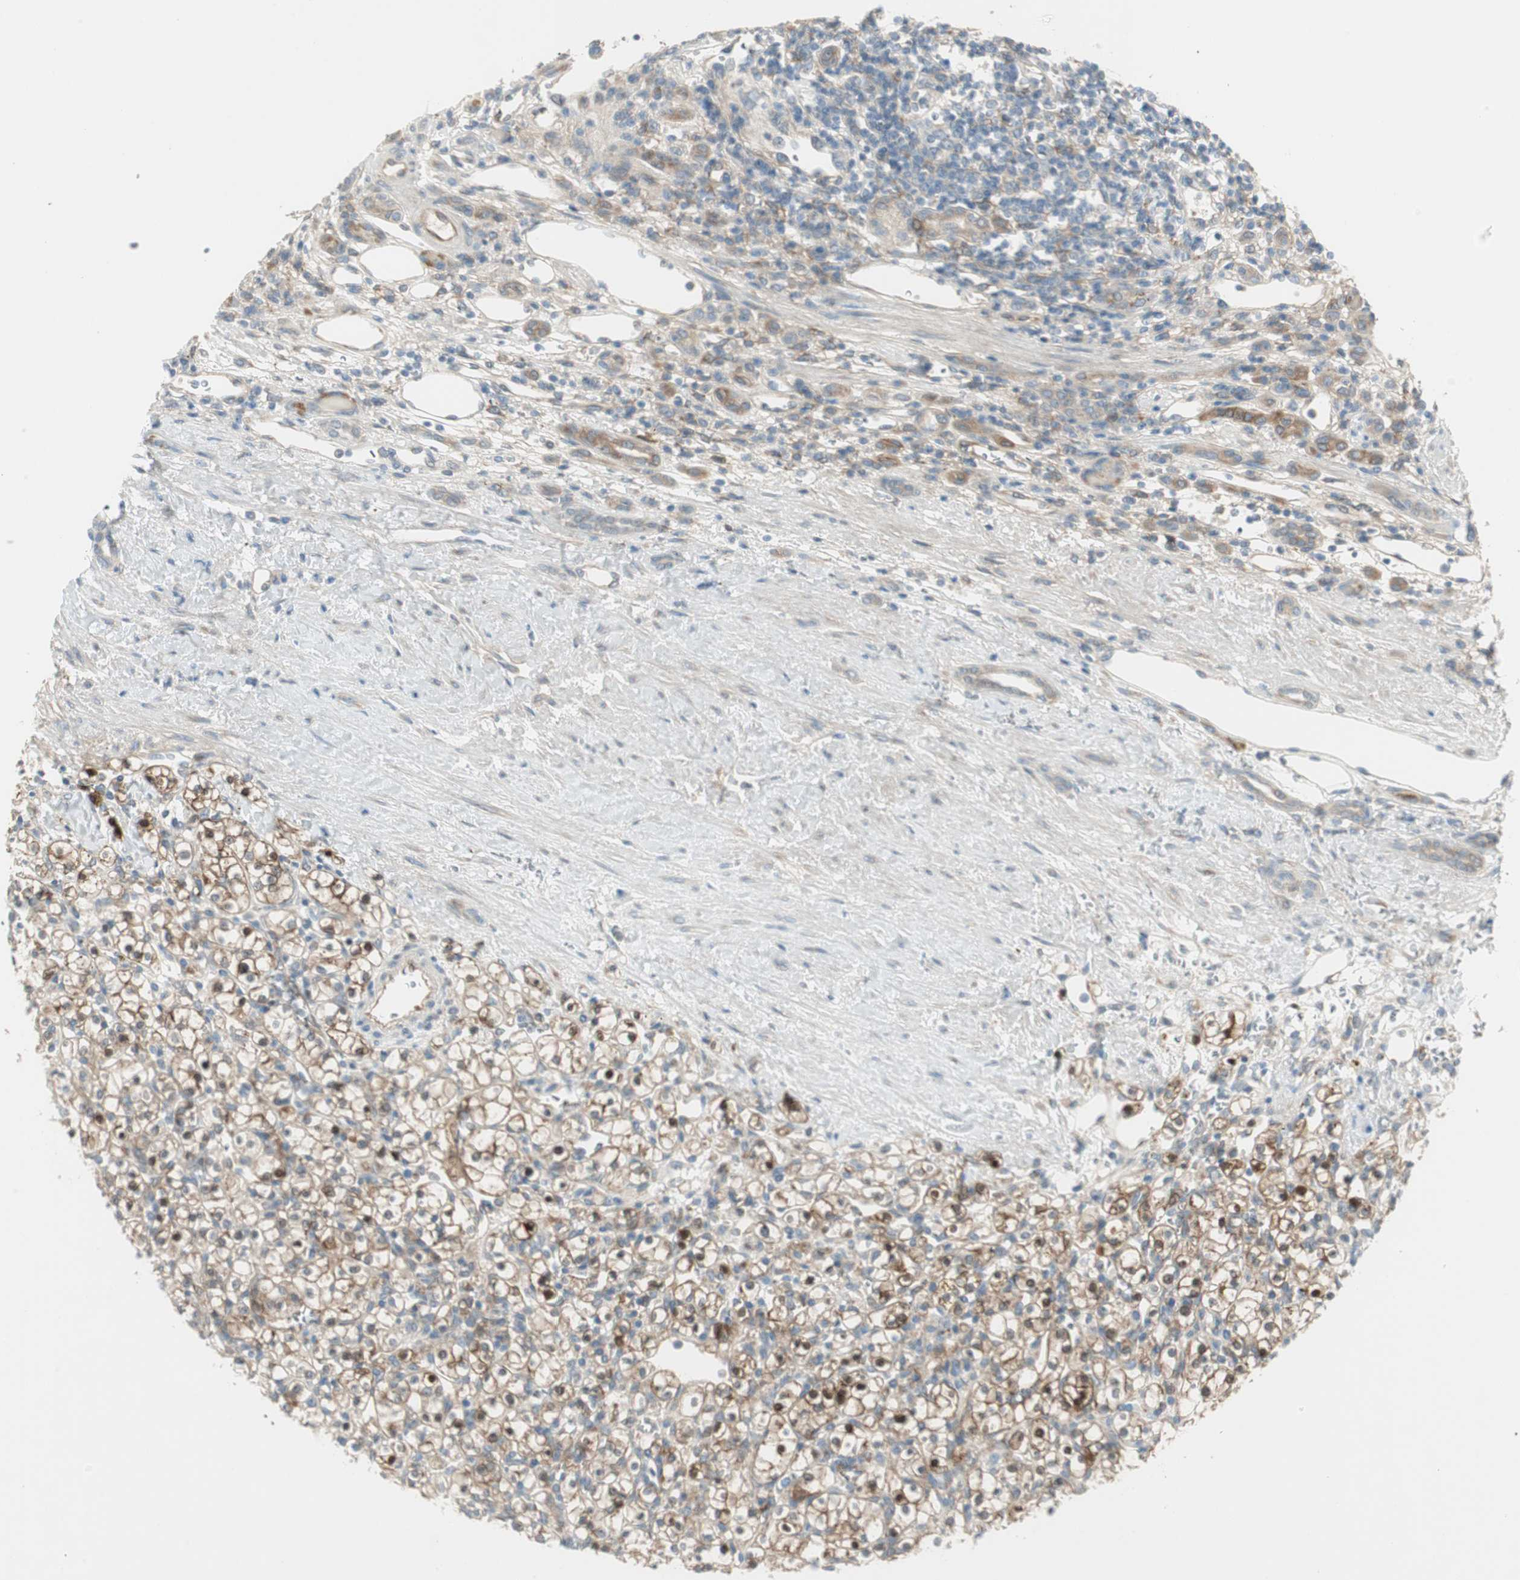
{"staining": {"intensity": "moderate", "quantity": "25%-75%", "location": "cytoplasmic/membranous"}, "tissue": "renal cancer", "cell_type": "Tumor cells", "image_type": "cancer", "snomed": [{"axis": "morphology", "description": "Normal tissue, NOS"}, {"axis": "morphology", "description": "Adenocarcinoma, NOS"}, {"axis": "topography", "description": "Kidney"}], "caption": "Tumor cells show medium levels of moderate cytoplasmic/membranous positivity in approximately 25%-75% of cells in renal cancer. Immunohistochemistry stains the protein in brown and the nuclei are stained blue.", "gene": "STON1-GTF2A1L", "patient": {"sex": "female", "age": 55}}